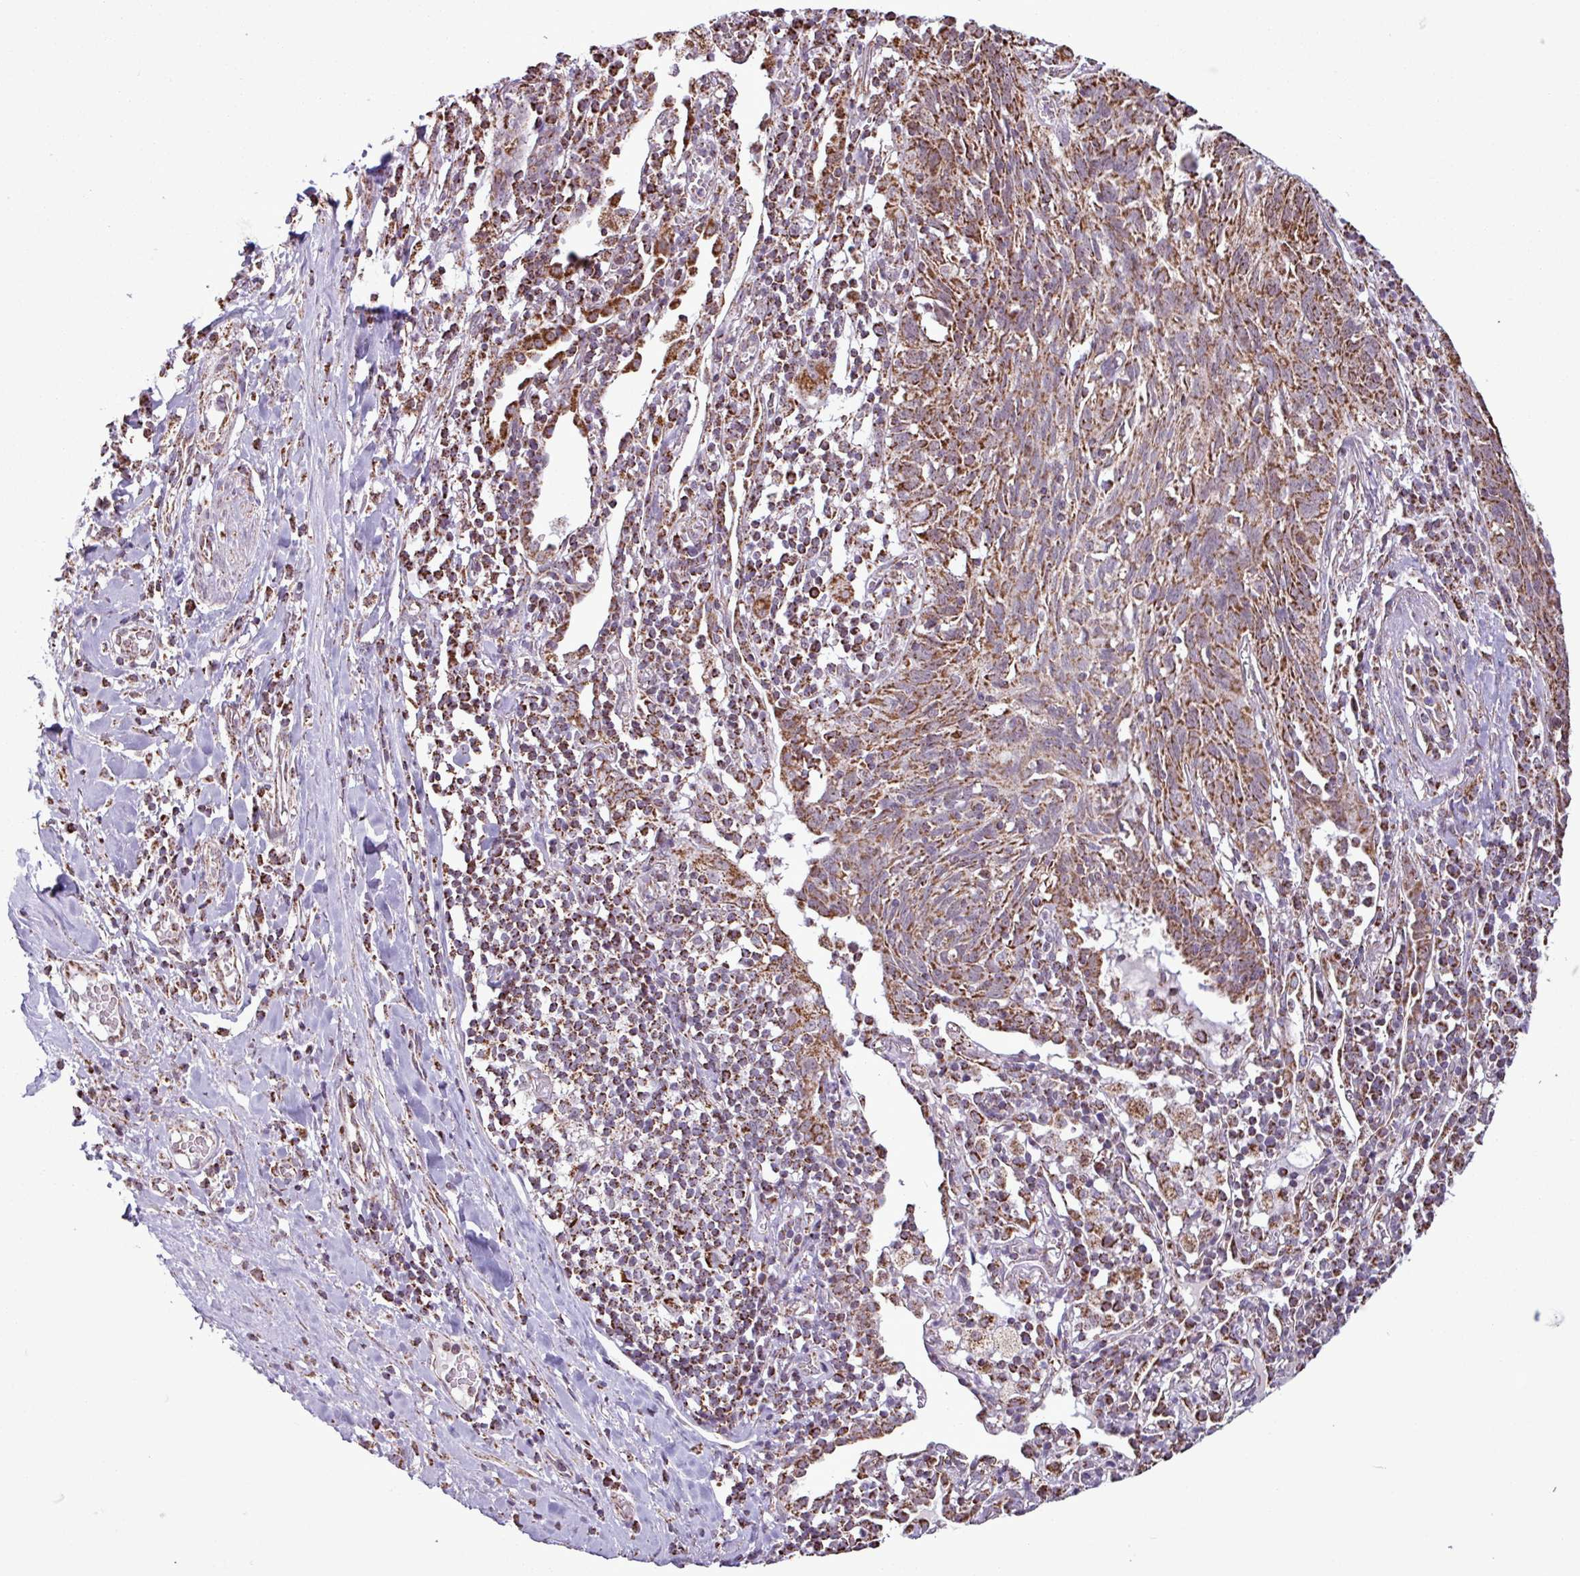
{"staining": {"intensity": "strong", "quantity": ">75%", "location": "cytoplasmic/membranous"}, "tissue": "lung cancer", "cell_type": "Tumor cells", "image_type": "cancer", "snomed": [{"axis": "morphology", "description": "Squamous cell carcinoma, NOS"}, {"axis": "topography", "description": "Lung"}], "caption": "Strong cytoplasmic/membranous expression is present in approximately >75% of tumor cells in lung squamous cell carcinoma. (DAB (3,3'-diaminobenzidine) = brown stain, brightfield microscopy at high magnification).", "gene": "ALG8", "patient": {"sex": "female", "age": 66}}